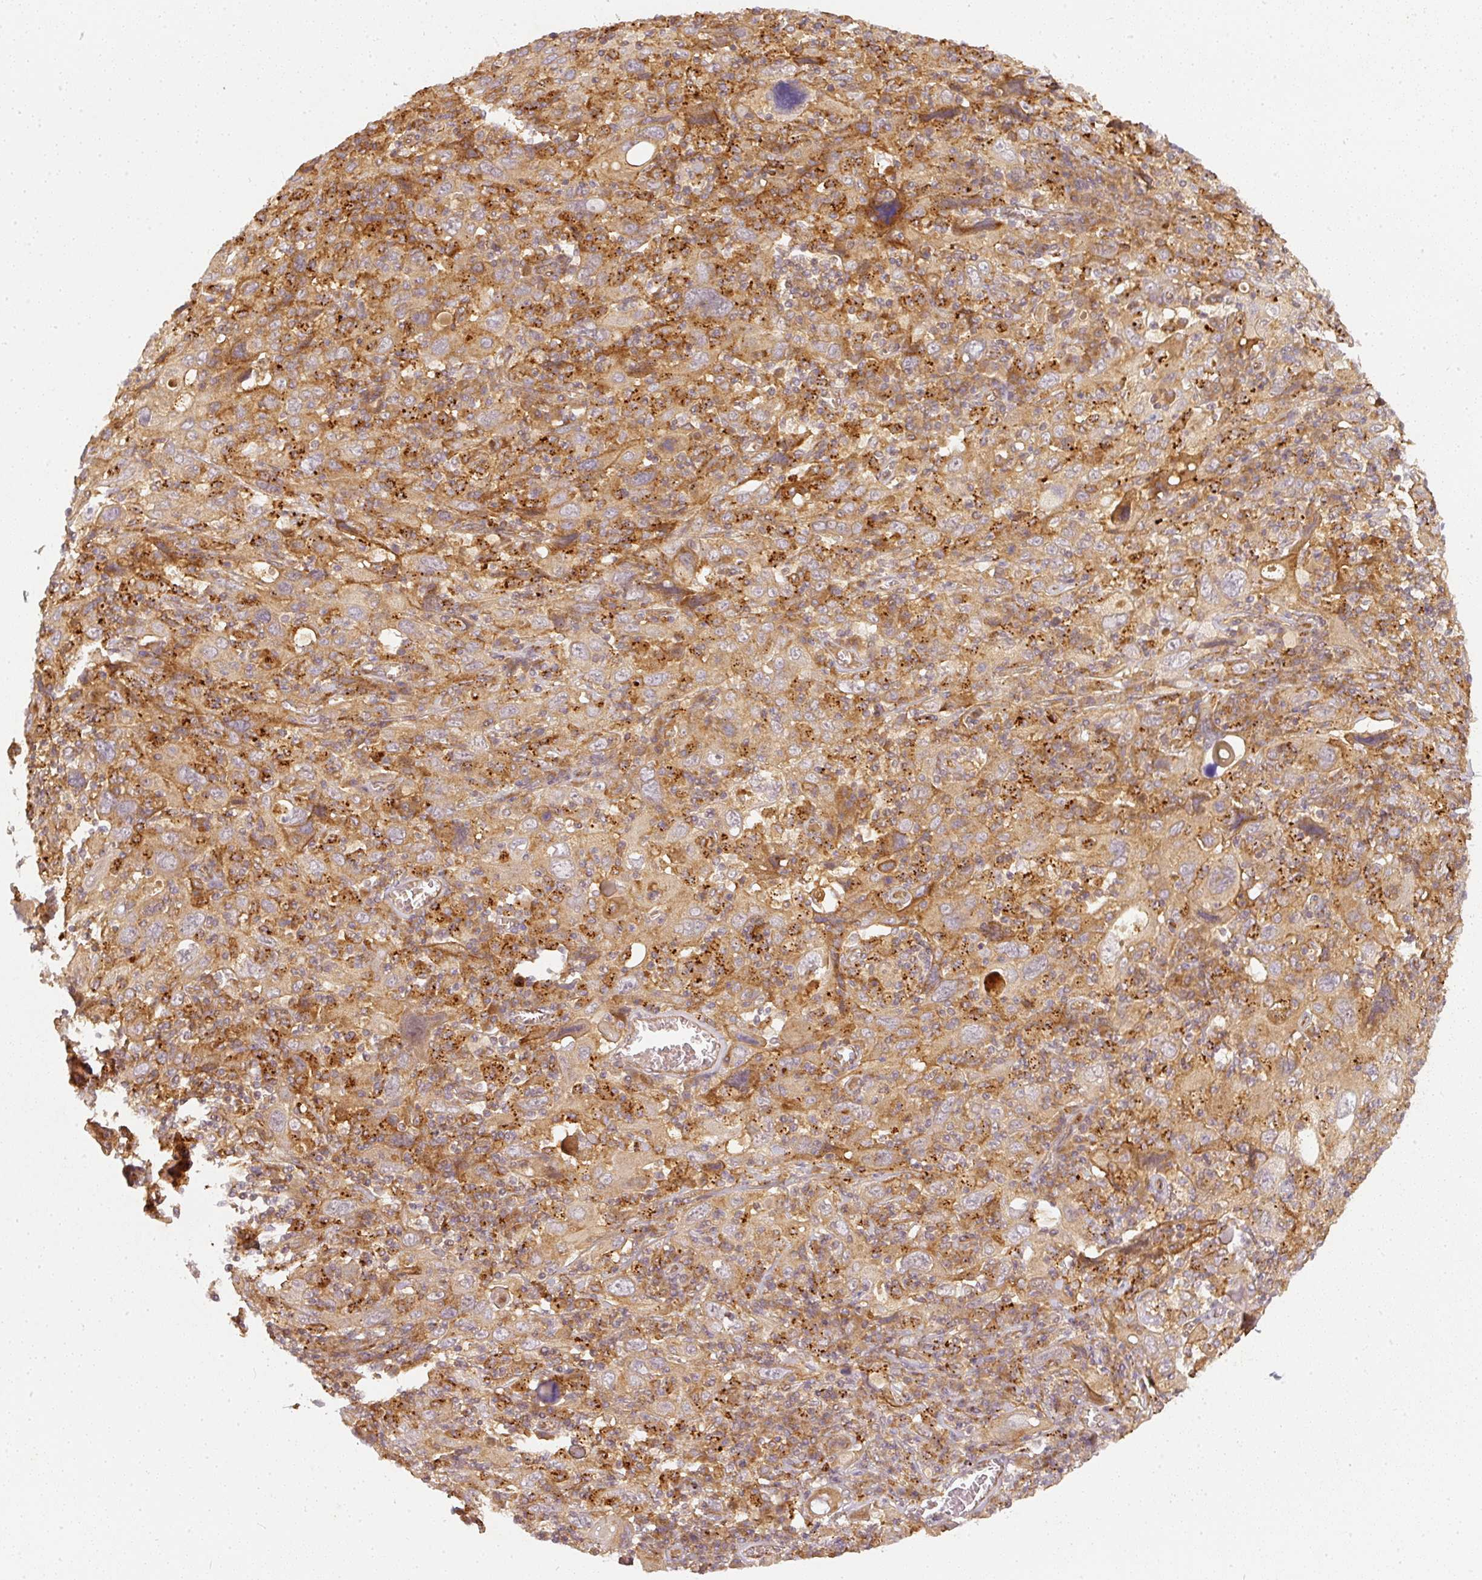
{"staining": {"intensity": "moderate", "quantity": ">75%", "location": "cytoplasmic/membranous"}, "tissue": "cervical cancer", "cell_type": "Tumor cells", "image_type": "cancer", "snomed": [{"axis": "morphology", "description": "Squamous cell carcinoma, NOS"}, {"axis": "topography", "description": "Cervix"}], "caption": "IHC staining of squamous cell carcinoma (cervical), which reveals medium levels of moderate cytoplasmic/membranous staining in about >75% of tumor cells indicating moderate cytoplasmic/membranous protein staining. The staining was performed using DAB (3,3'-diaminobenzidine) (brown) for protein detection and nuclei were counterstained in hematoxylin (blue).", "gene": "ZNF580", "patient": {"sex": "female", "age": 46}}